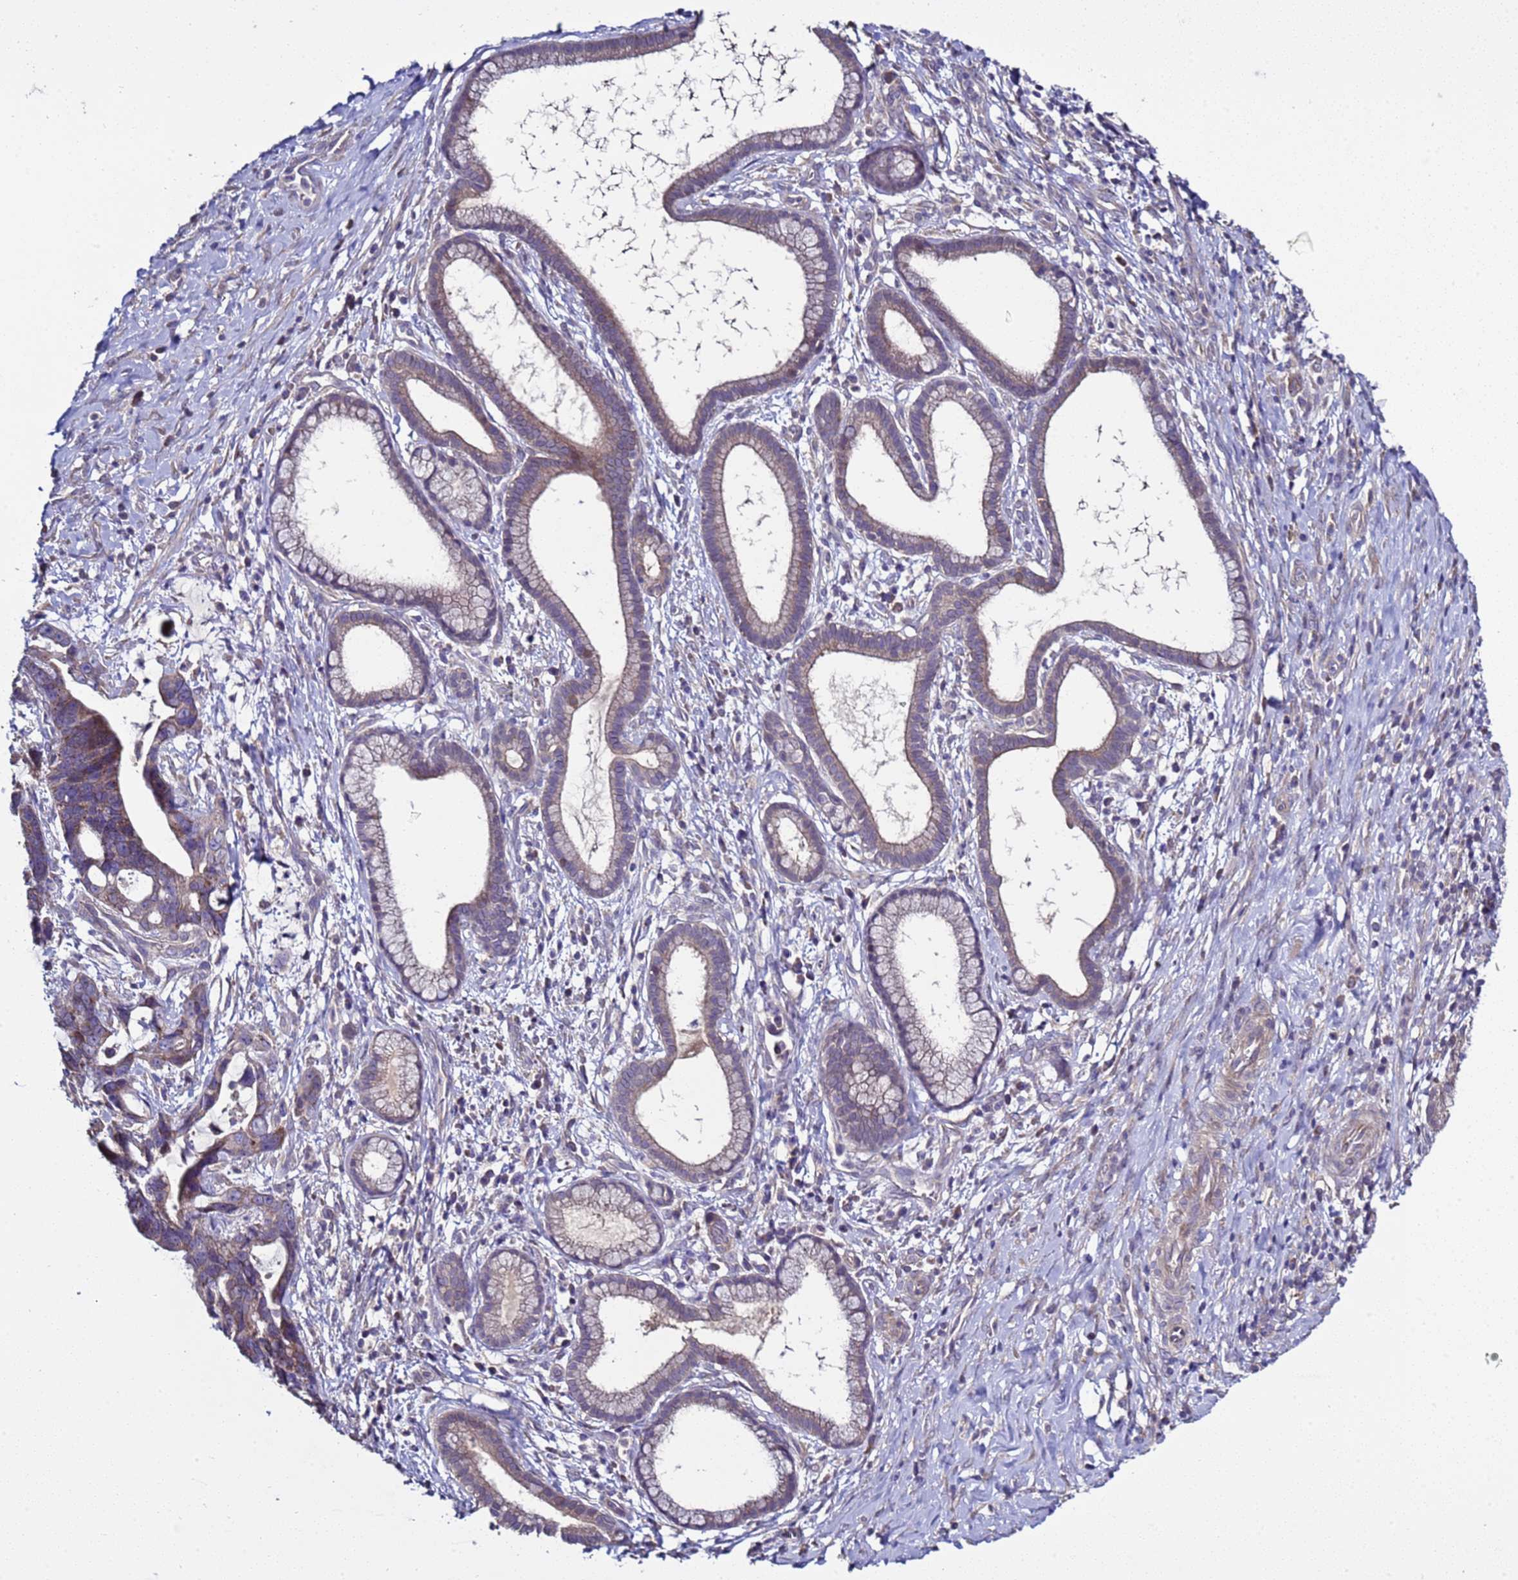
{"staining": {"intensity": "weak", "quantity": "<25%", "location": "cytoplasmic/membranous"}, "tissue": "pancreatic cancer", "cell_type": "Tumor cells", "image_type": "cancer", "snomed": [{"axis": "morphology", "description": "Adenocarcinoma, NOS"}, {"axis": "topography", "description": "Pancreas"}], "caption": "A high-resolution histopathology image shows immunohistochemistry staining of adenocarcinoma (pancreatic), which reveals no significant expression in tumor cells. (Stains: DAB immunohistochemistry (IHC) with hematoxylin counter stain, Microscopy: brightfield microscopy at high magnification).", "gene": "RABL2B", "patient": {"sex": "female", "age": 83}}